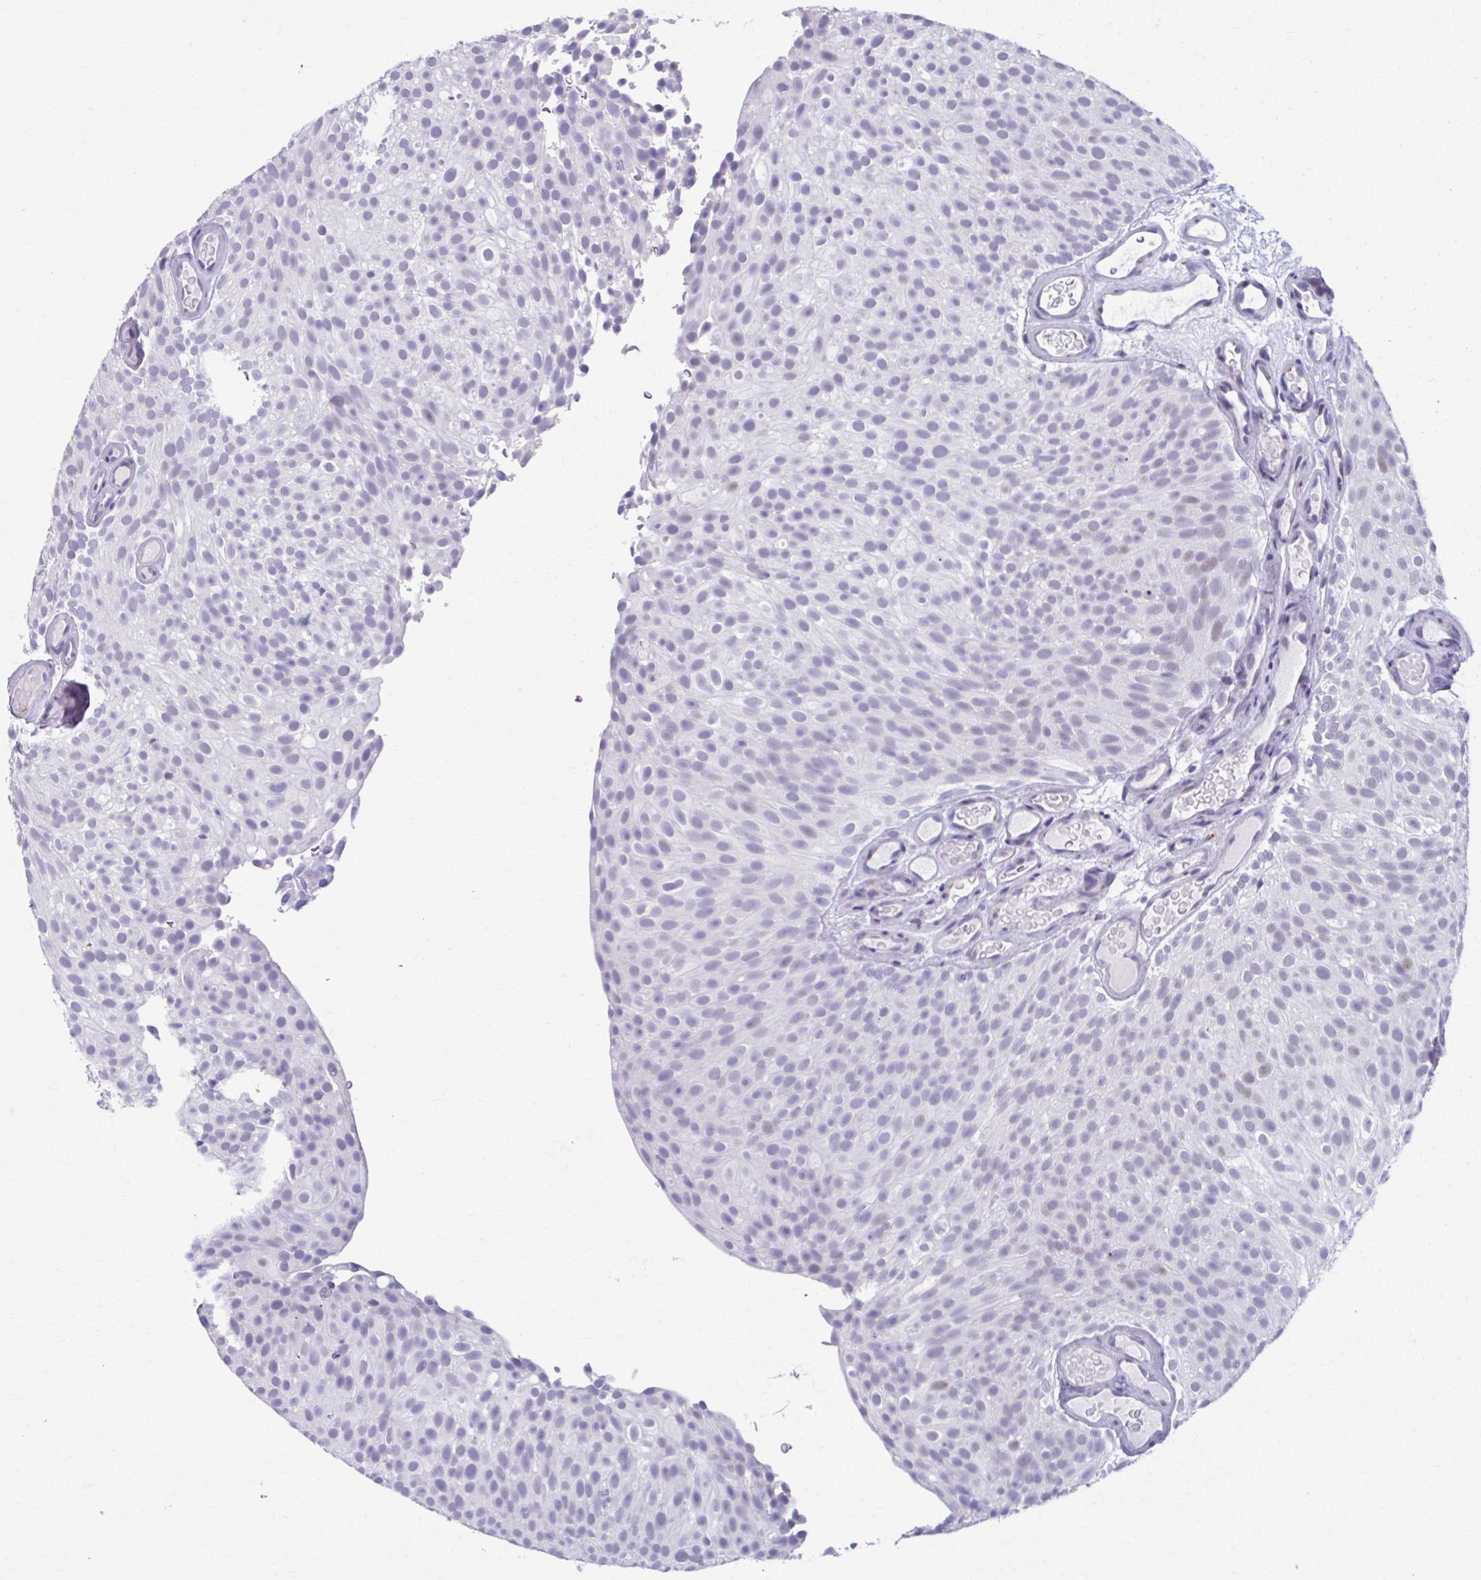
{"staining": {"intensity": "weak", "quantity": "<25%", "location": "nuclear"}, "tissue": "urothelial cancer", "cell_type": "Tumor cells", "image_type": "cancer", "snomed": [{"axis": "morphology", "description": "Urothelial carcinoma, Low grade"}, {"axis": "topography", "description": "Urinary bladder"}], "caption": "Immunohistochemistry (IHC) image of human urothelial carcinoma (low-grade) stained for a protein (brown), which demonstrates no positivity in tumor cells.", "gene": "ZNF682", "patient": {"sex": "male", "age": 78}}